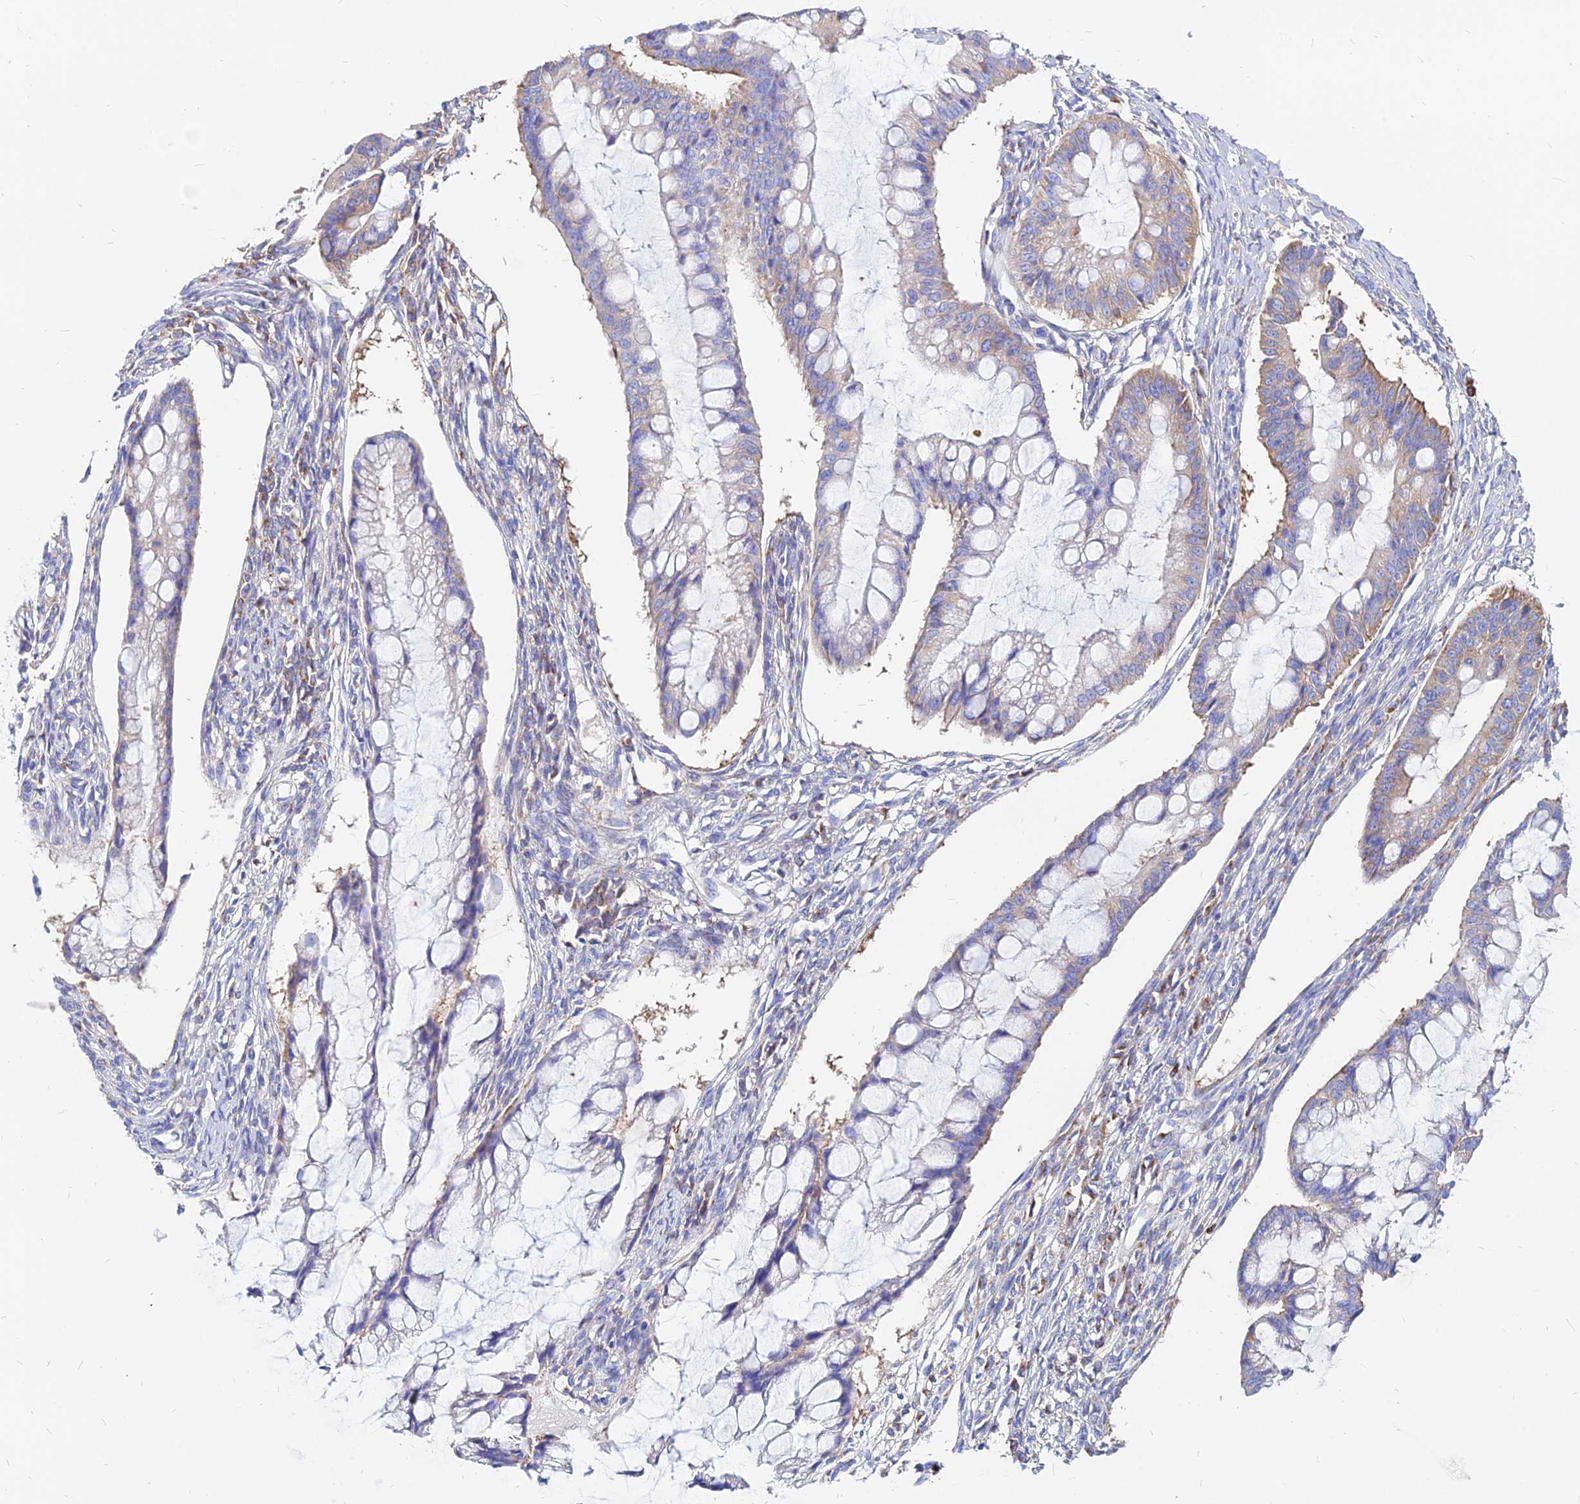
{"staining": {"intensity": "weak", "quantity": "<25%", "location": "cytoplasmic/membranous"}, "tissue": "ovarian cancer", "cell_type": "Tumor cells", "image_type": "cancer", "snomed": [{"axis": "morphology", "description": "Cystadenocarcinoma, mucinous, NOS"}, {"axis": "topography", "description": "Ovary"}], "caption": "High magnification brightfield microscopy of ovarian cancer stained with DAB (3,3'-diaminobenzidine) (brown) and counterstained with hematoxylin (blue): tumor cells show no significant positivity.", "gene": "AGTRAP", "patient": {"sex": "female", "age": 73}}